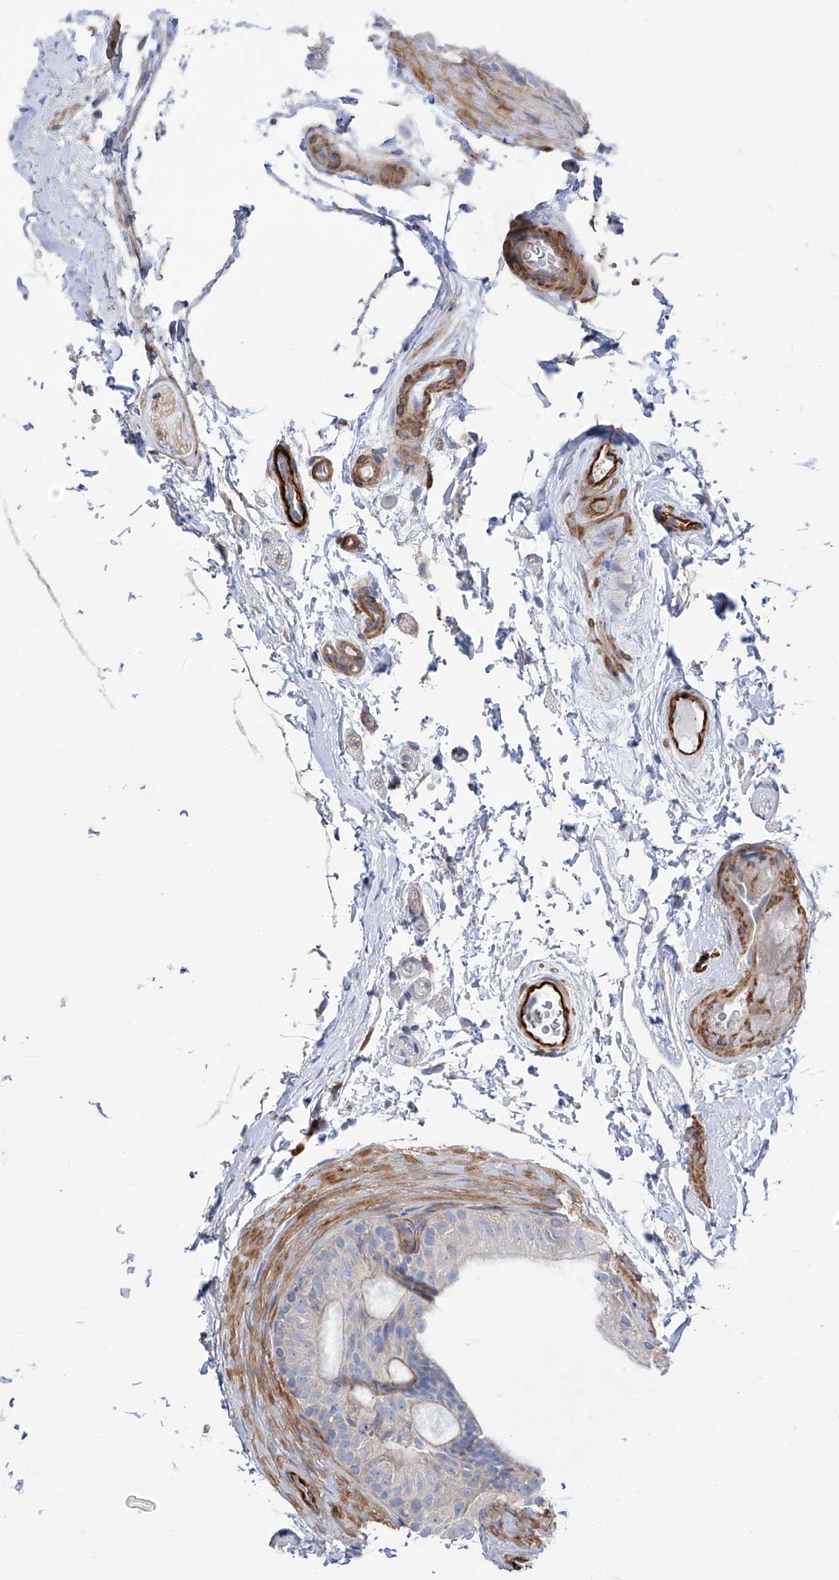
{"staining": {"intensity": "negative", "quantity": "none", "location": "none"}, "tissue": "epididymis", "cell_type": "Glandular cells", "image_type": "normal", "snomed": [{"axis": "morphology", "description": "Normal tissue, NOS"}, {"axis": "topography", "description": "Epididymis"}], "caption": "This is an immunohistochemistry (IHC) histopathology image of benign epididymis. There is no staining in glandular cells.", "gene": "LCA5", "patient": {"sex": "male", "age": 49}}